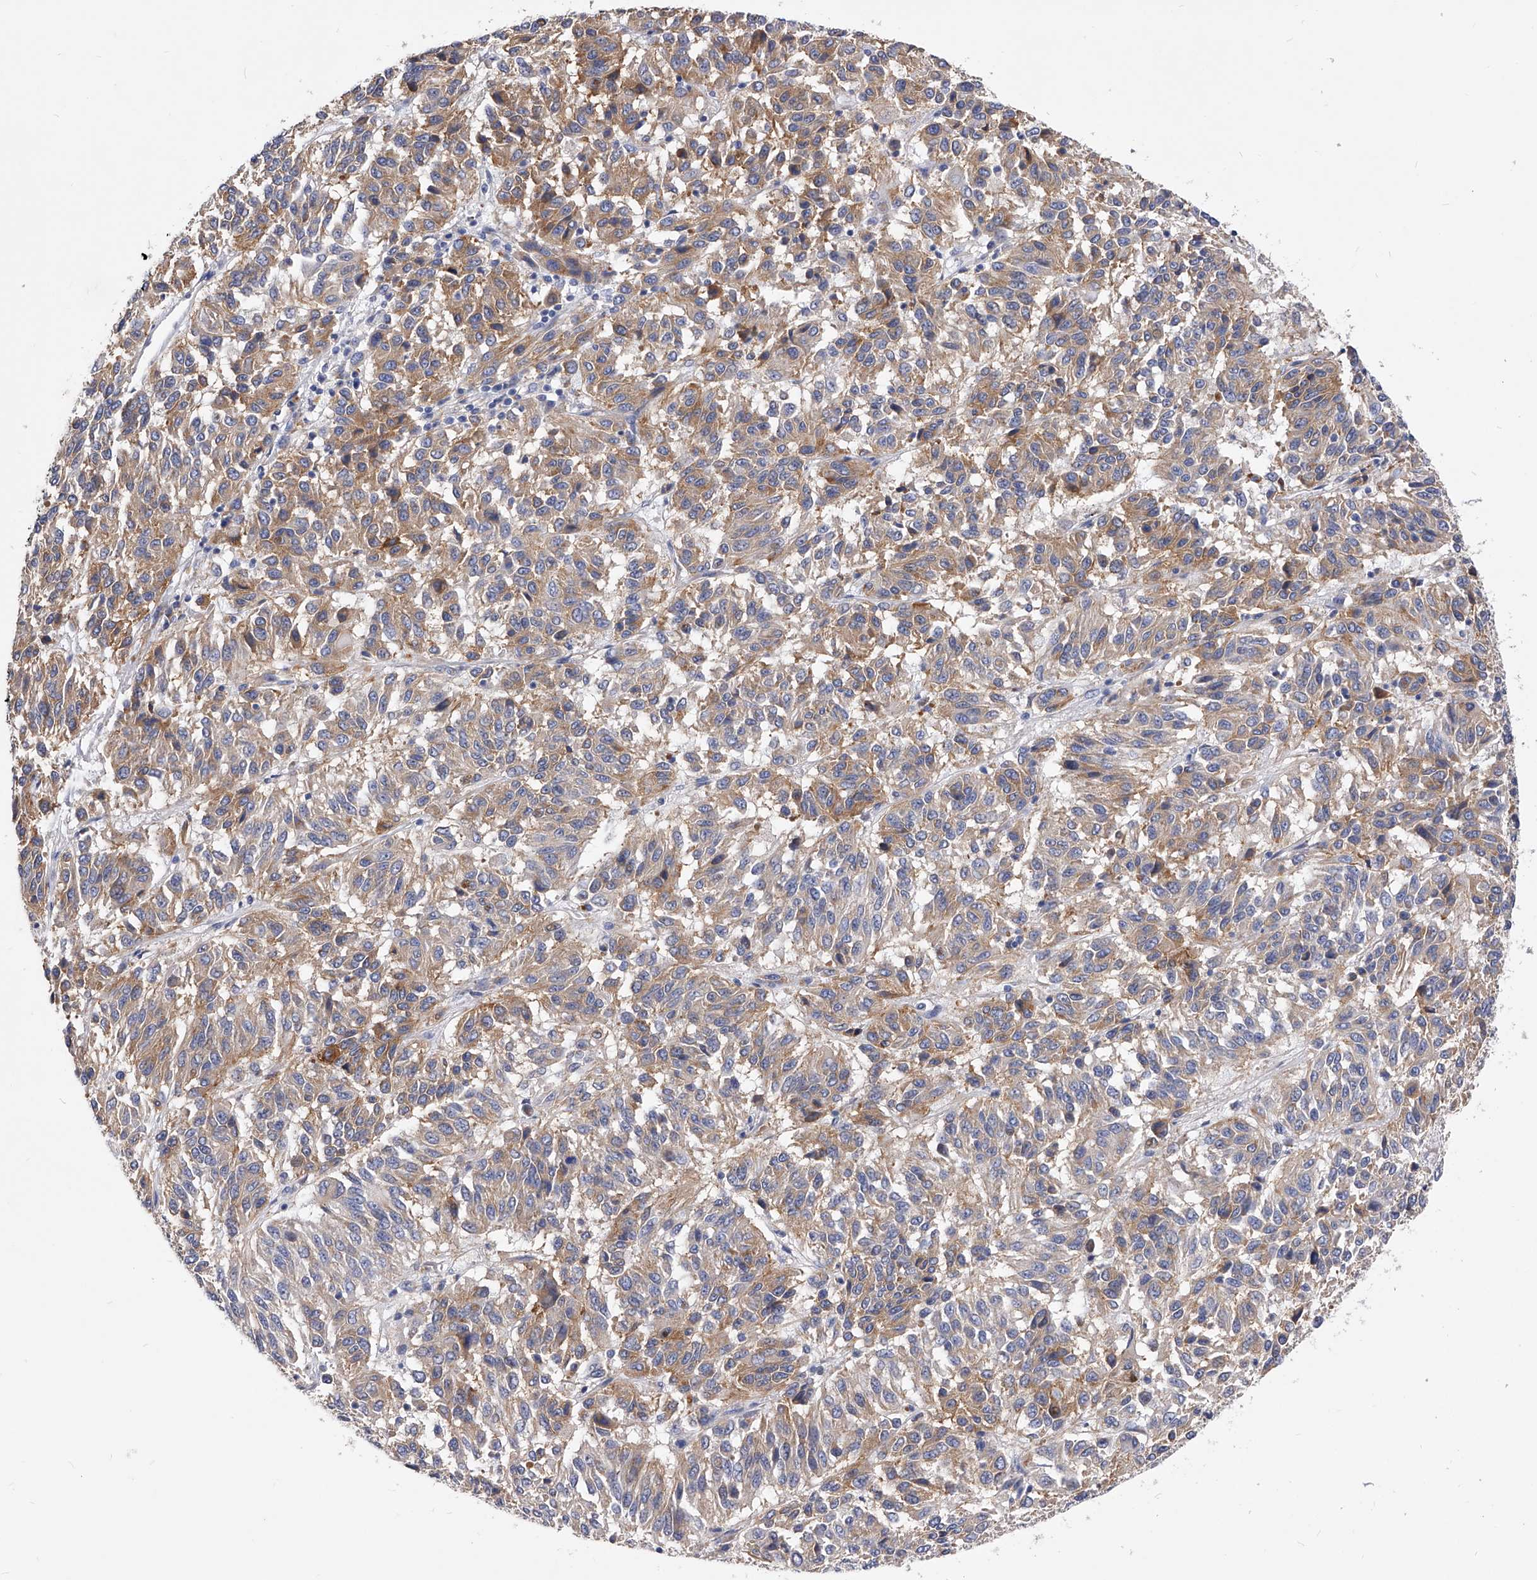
{"staining": {"intensity": "moderate", "quantity": "25%-75%", "location": "cytoplasmic/membranous"}, "tissue": "melanoma", "cell_type": "Tumor cells", "image_type": "cancer", "snomed": [{"axis": "morphology", "description": "Malignant melanoma, Metastatic site"}, {"axis": "topography", "description": "Lung"}], "caption": "Immunohistochemistry histopathology image of melanoma stained for a protein (brown), which reveals medium levels of moderate cytoplasmic/membranous staining in about 25%-75% of tumor cells.", "gene": "ZNF529", "patient": {"sex": "male", "age": 64}}